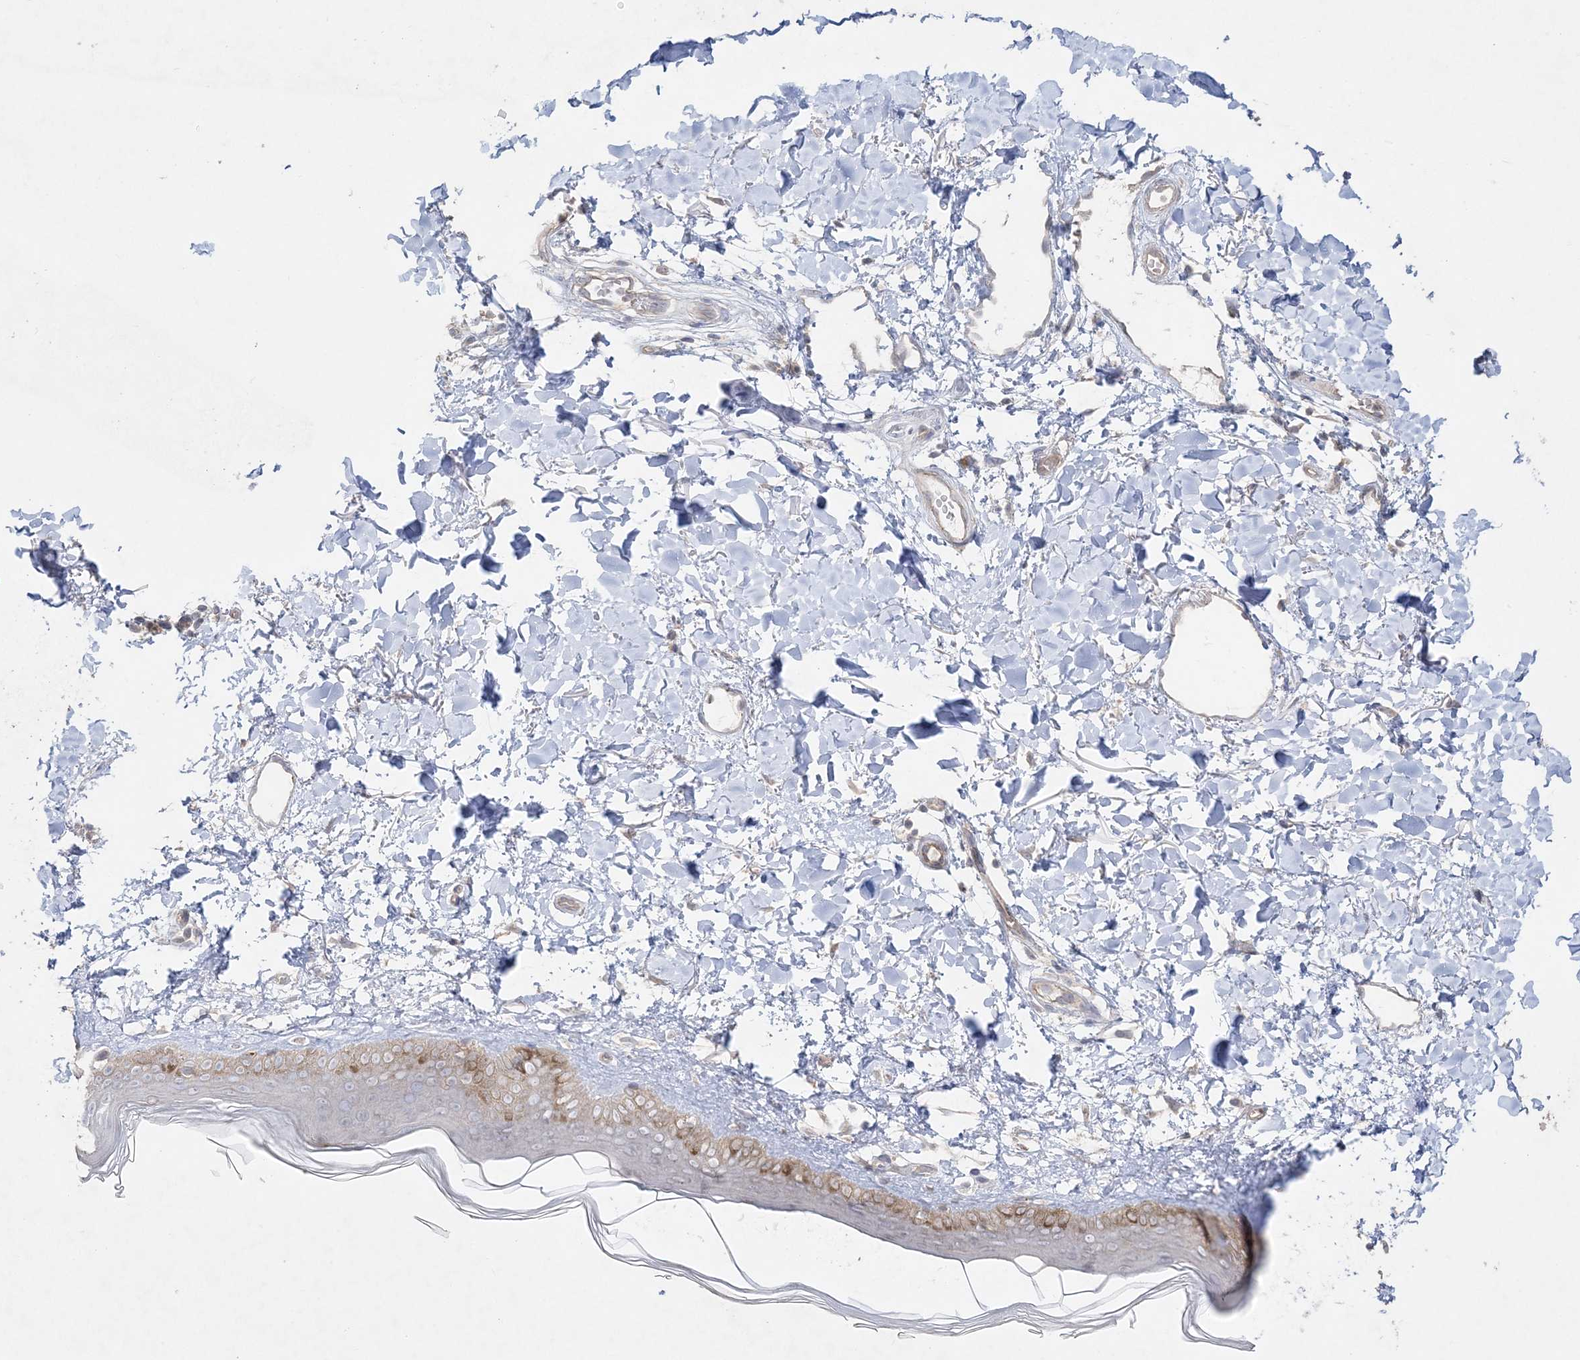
{"staining": {"intensity": "negative", "quantity": "none", "location": "none"}, "tissue": "skin", "cell_type": "Fibroblasts", "image_type": "normal", "snomed": [{"axis": "morphology", "description": "Normal tissue, NOS"}, {"axis": "topography", "description": "Skin"}], "caption": "This is a histopathology image of immunohistochemistry (IHC) staining of unremarkable skin, which shows no expression in fibroblasts.", "gene": "SH3BP4", "patient": {"sex": "female", "age": 58}}